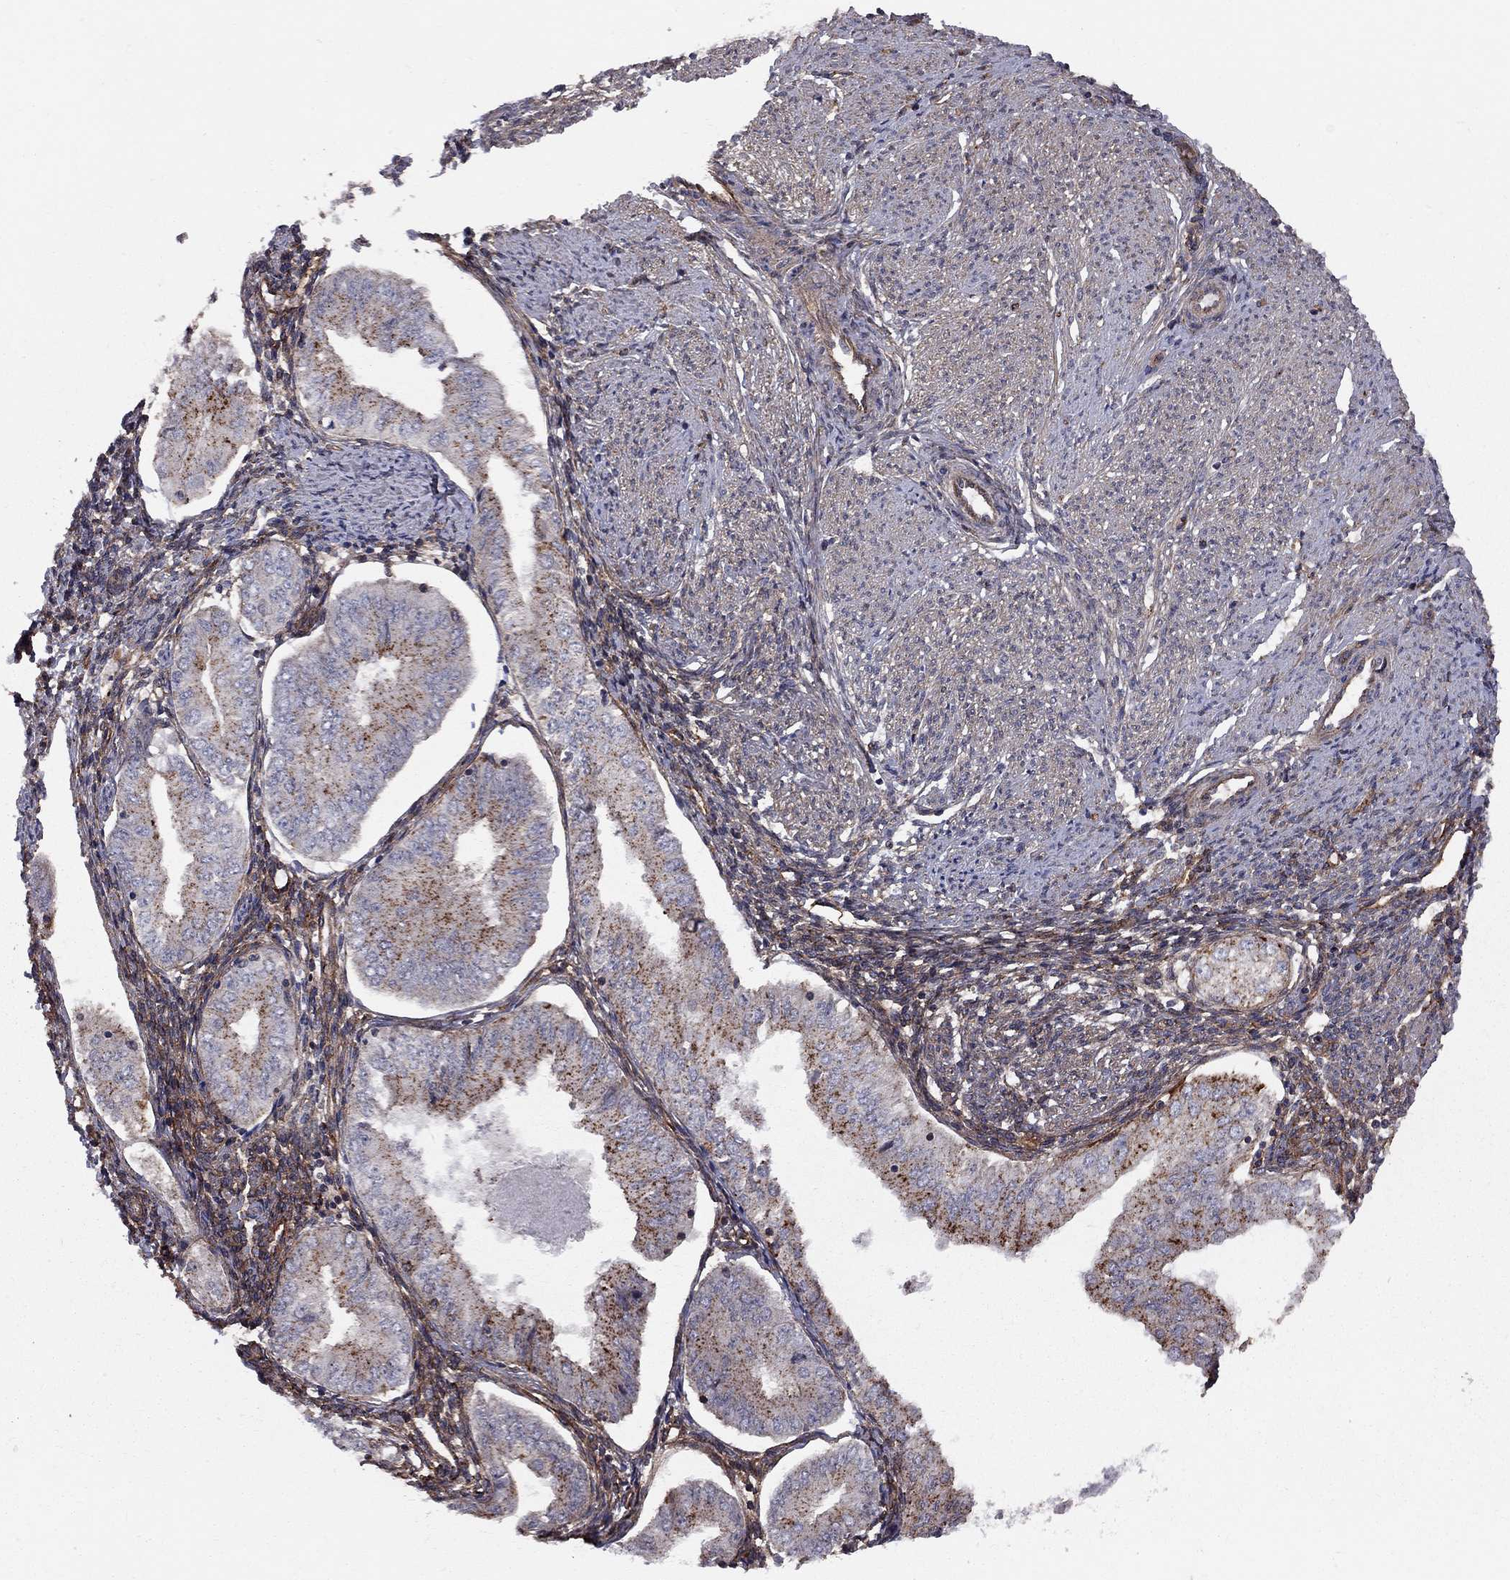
{"staining": {"intensity": "moderate", "quantity": "<25%", "location": "cytoplasmic/membranous"}, "tissue": "endometrial cancer", "cell_type": "Tumor cells", "image_type": "cancer", "snomed": [{"axis": "morphology", "description": "Adenocarcinoma, NOS"}, {"axis": "topography", "description": "Endometrium"}], "caption": "Brown immunohistochemical staining in endometrial cancer reveals moderate cytoplasmic/membranous staining in about <25% of tumor cells.", "gene": "RASEF", "patient": {"sex": "female", "age": 53}}